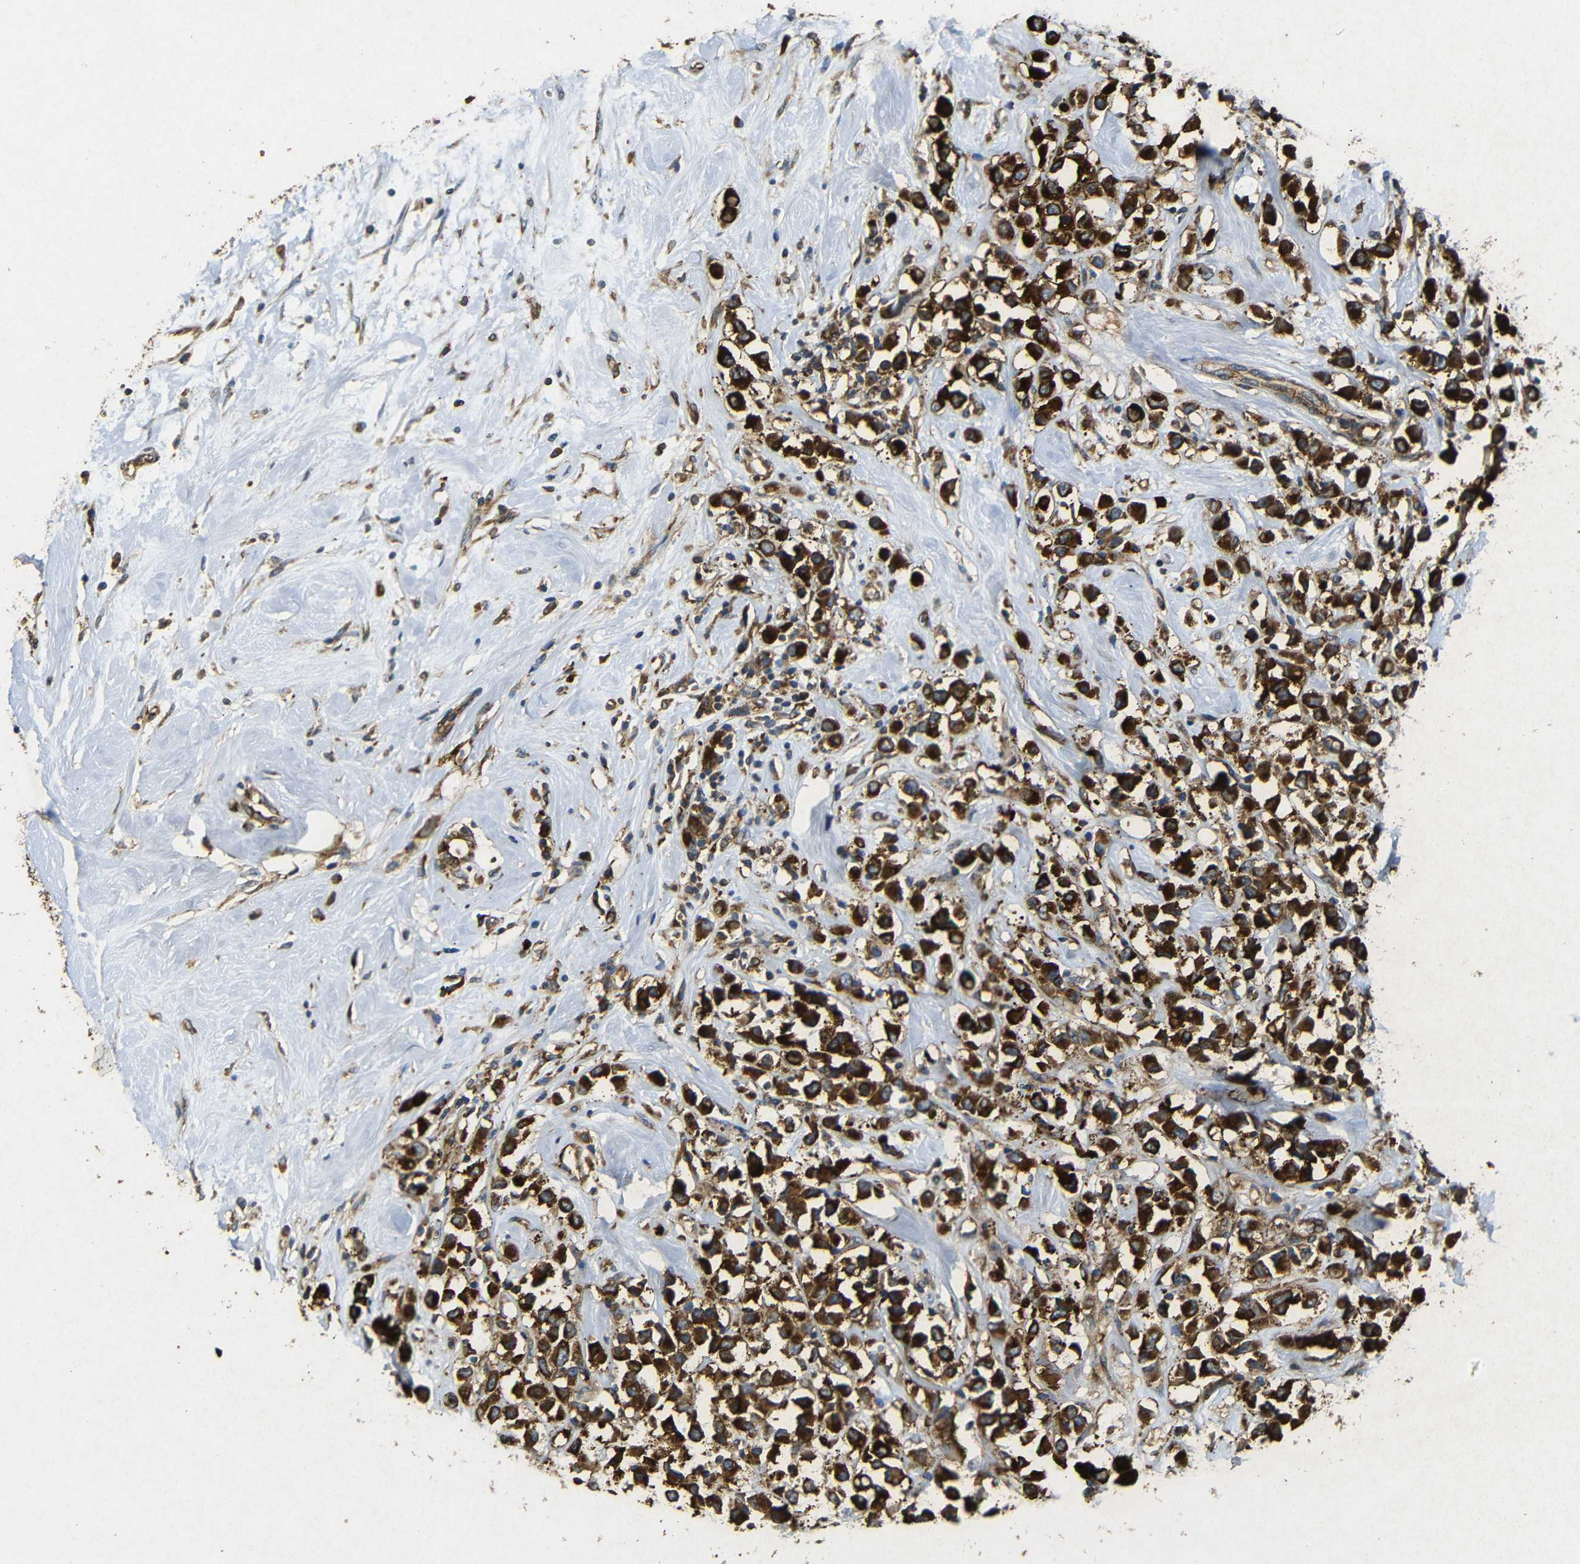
{"staining": {"intensity": "strong", "quantity": ">75%", "location": "cytoplasmic/membranous"}, "tissue": "breast cancer", "cell_type": "Tumor cells", "image_type": "cancer", "snomed": [{"axis": "morphology", "description": "Duct carcinoma"}, {"axis": "topography", "description": "Breast"}], "caption": "Protein expression analysis of human breast cancer reveals strong cytoplasmic/membranous positivity in approximately >75% of tumor cells. (IHC, brightfield microscopy, high magnification).", "gene": "BTF3", "patient": {"sex": "female", "age": 61}}